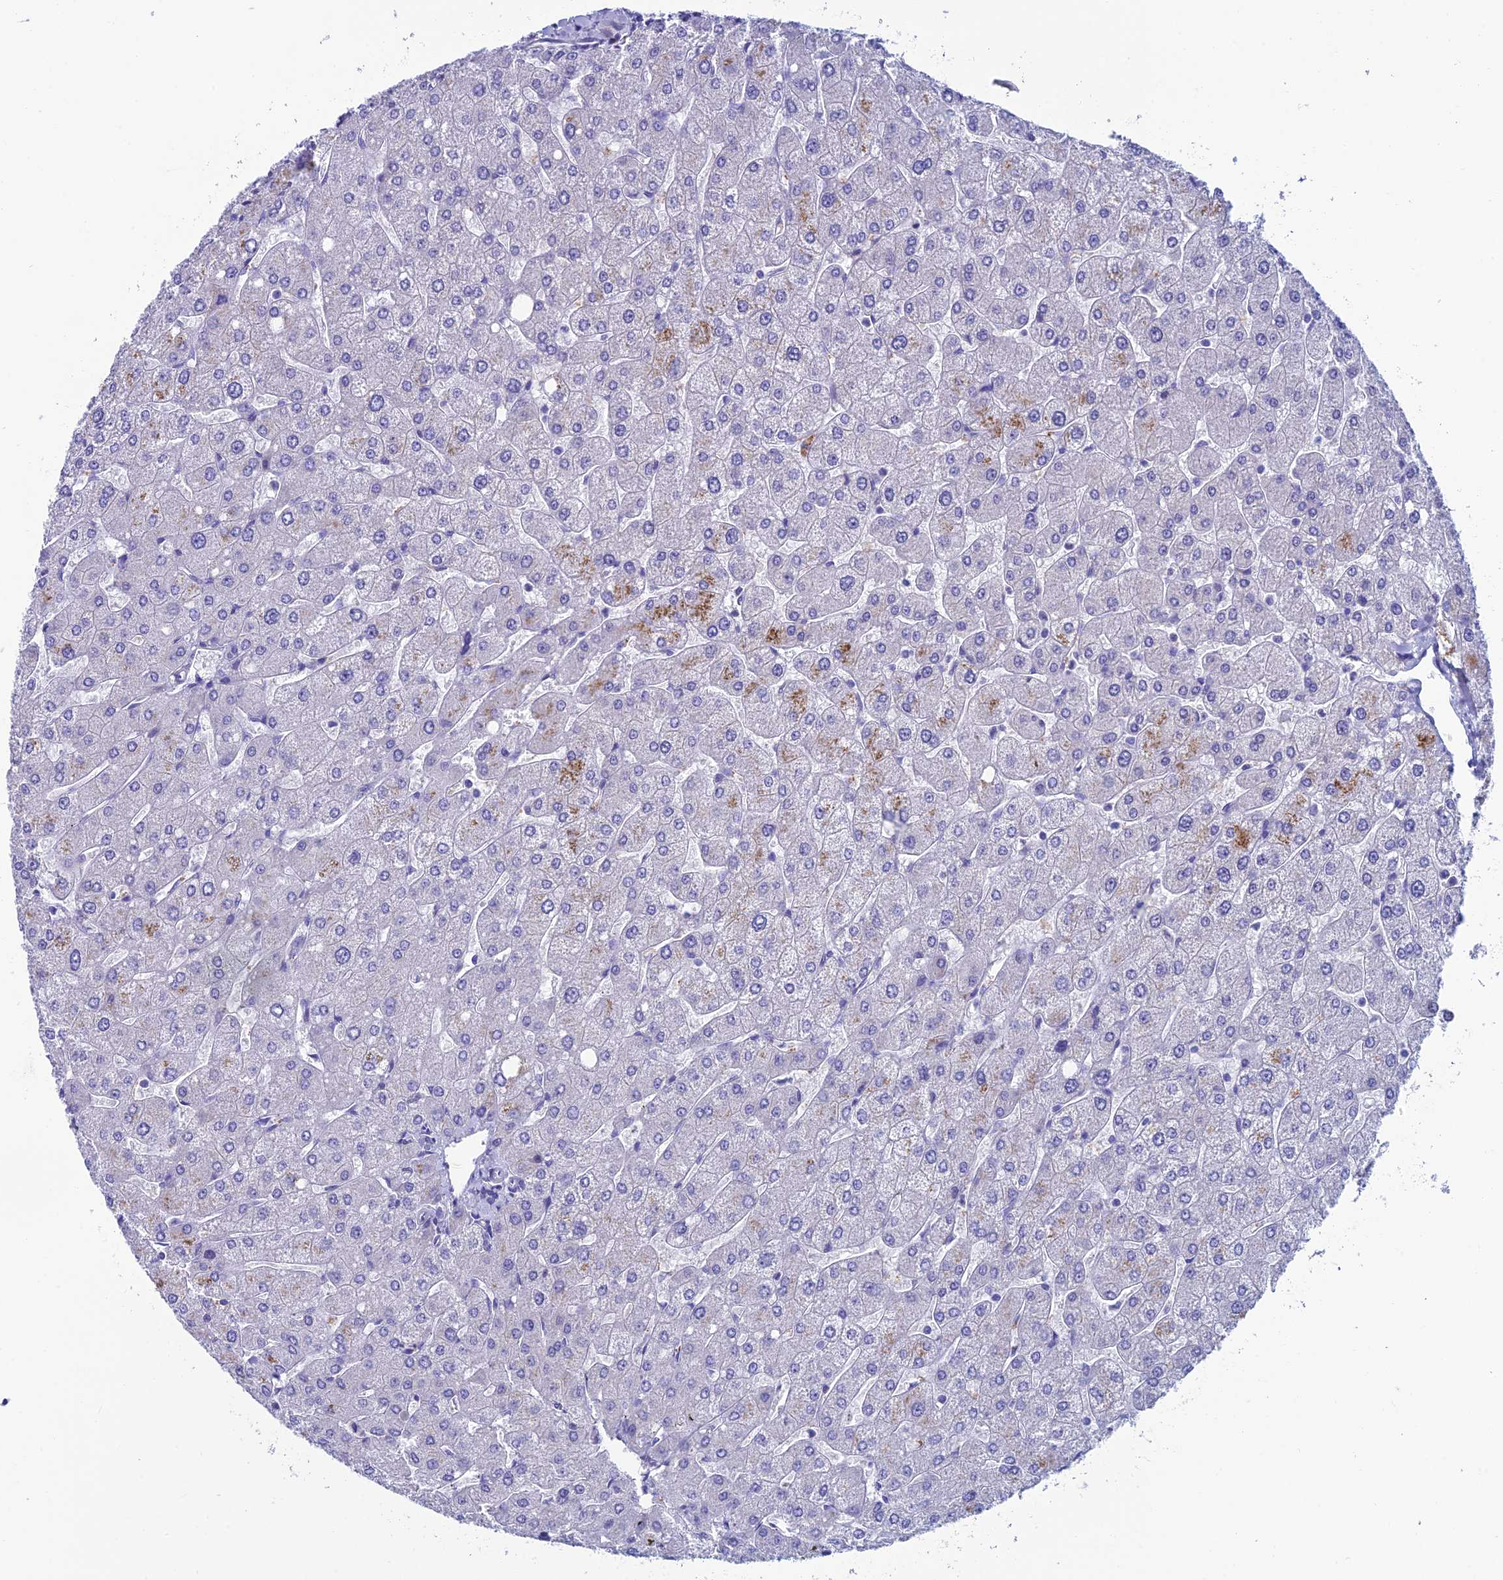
{"staining": {"intensity": "negative", "quantity": "none", "location": "none"}, "tissue": "liver", "cell_type": "Cholangiocytes", "image_type": "normal", "snomed": [{"axis": "morphology", "description": "Normal tissue, NOS"}, {"axis": "topography", "description": "Liver"}], "caption": "Immunohistochemical staining of benign human liver demonstrates no significant expression in cholangiocytes. Brightfield microscopy of immunohistochemistry (IHC) stained with DAB (brown) and hematoxylin (blue), captured at high magnification.", "gene": "REEP4", "patient": {"sex": "male", "age": 55}}